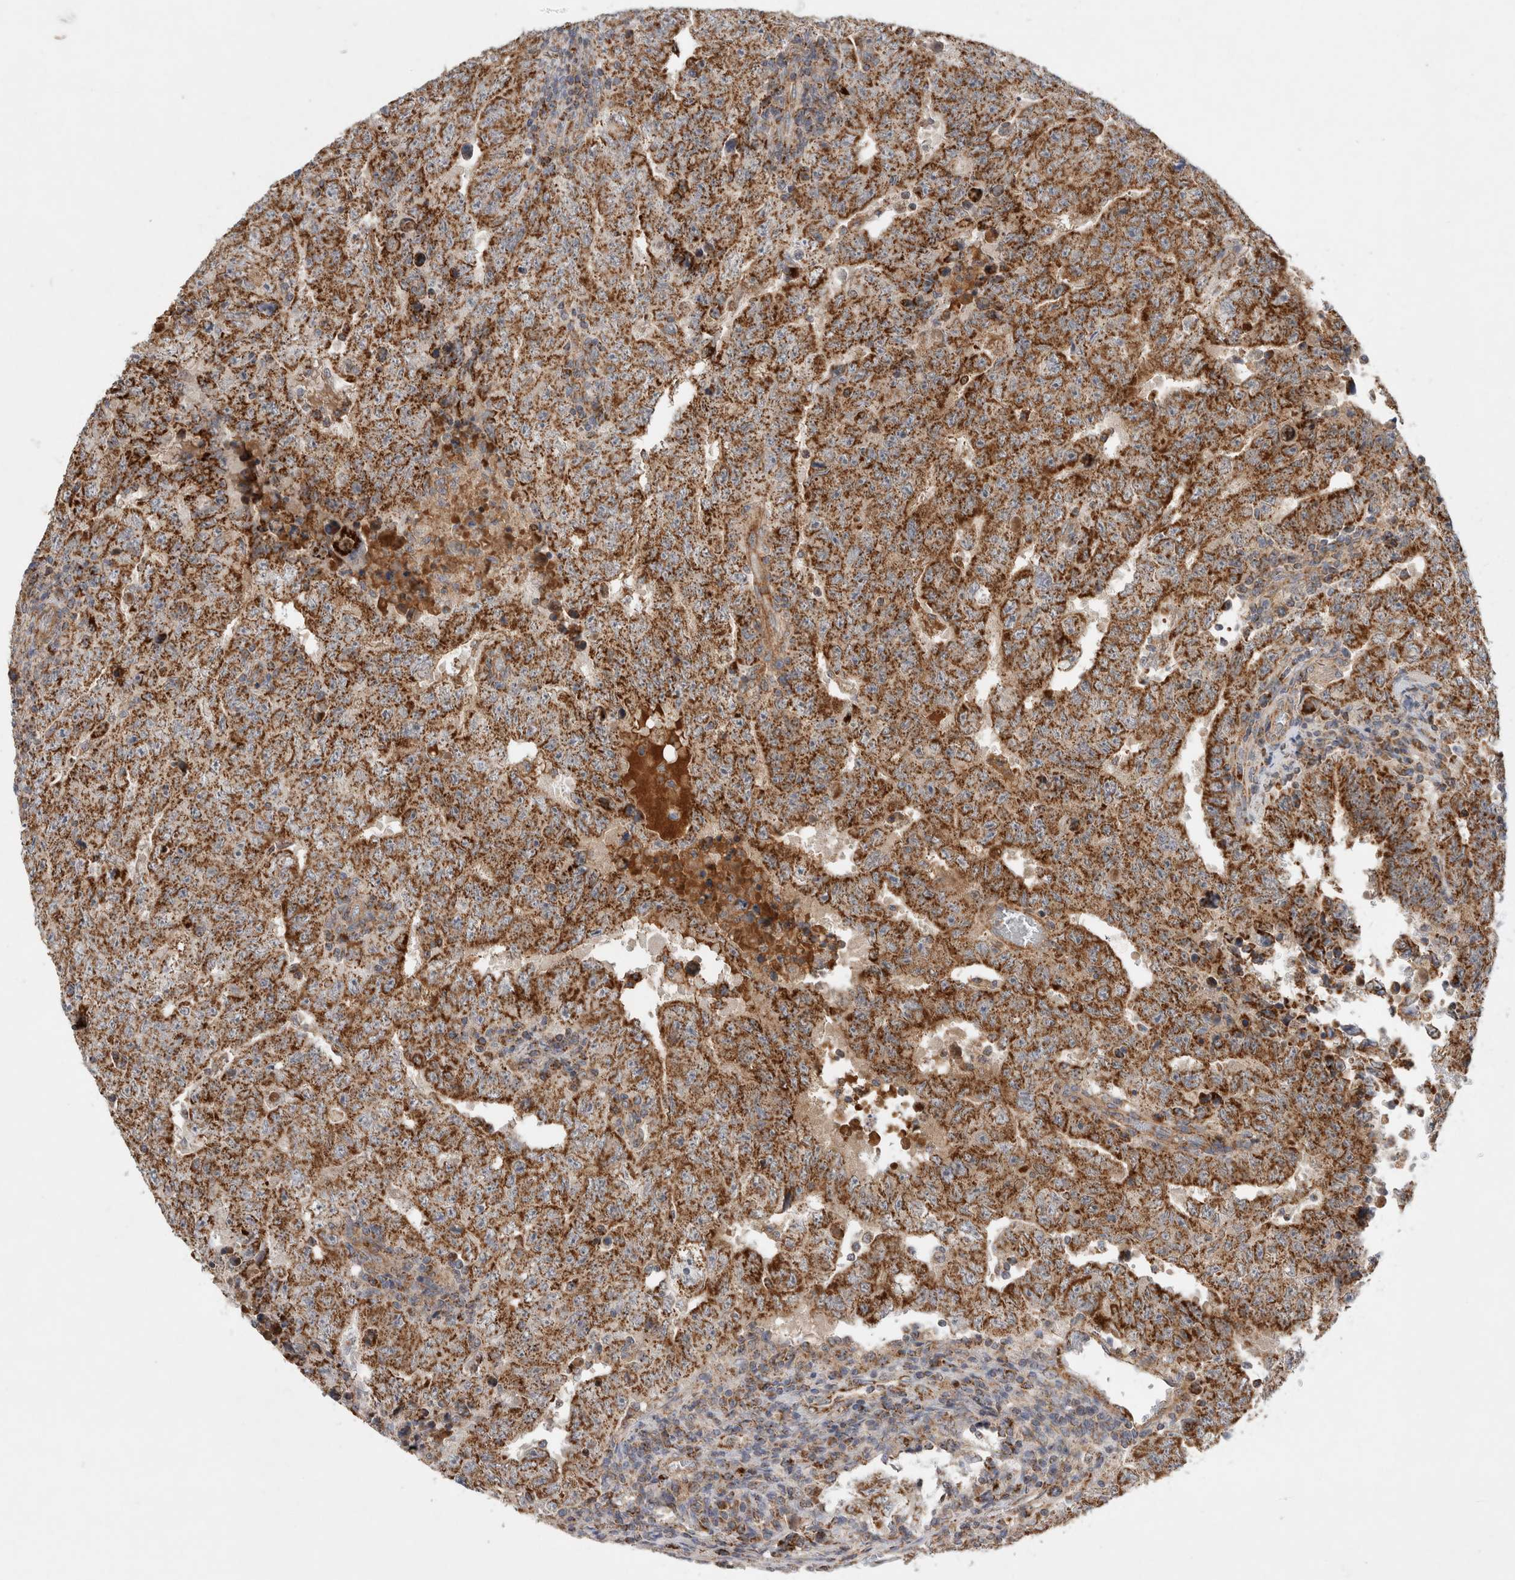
{"staining": {"intensity": "strong", "quantity": ">75%", "location": "cytoplasmic/membranous"}, "tissue": "testis cancer", "cell_type": "Tumor cells", "image_type": "cancer", "snomed": [{"axis": "morphology", "description": "Carcinoma, Embryonal, NOS"}, {"axis": "topography", "description": "Testis"}], "caption": "A brown stain labels strong cytoplasmic/membranous staining of a protein in testis cancer tumor cells.", "gene": "MRPS28", "patient": {"sex": "male", "age": 26}}